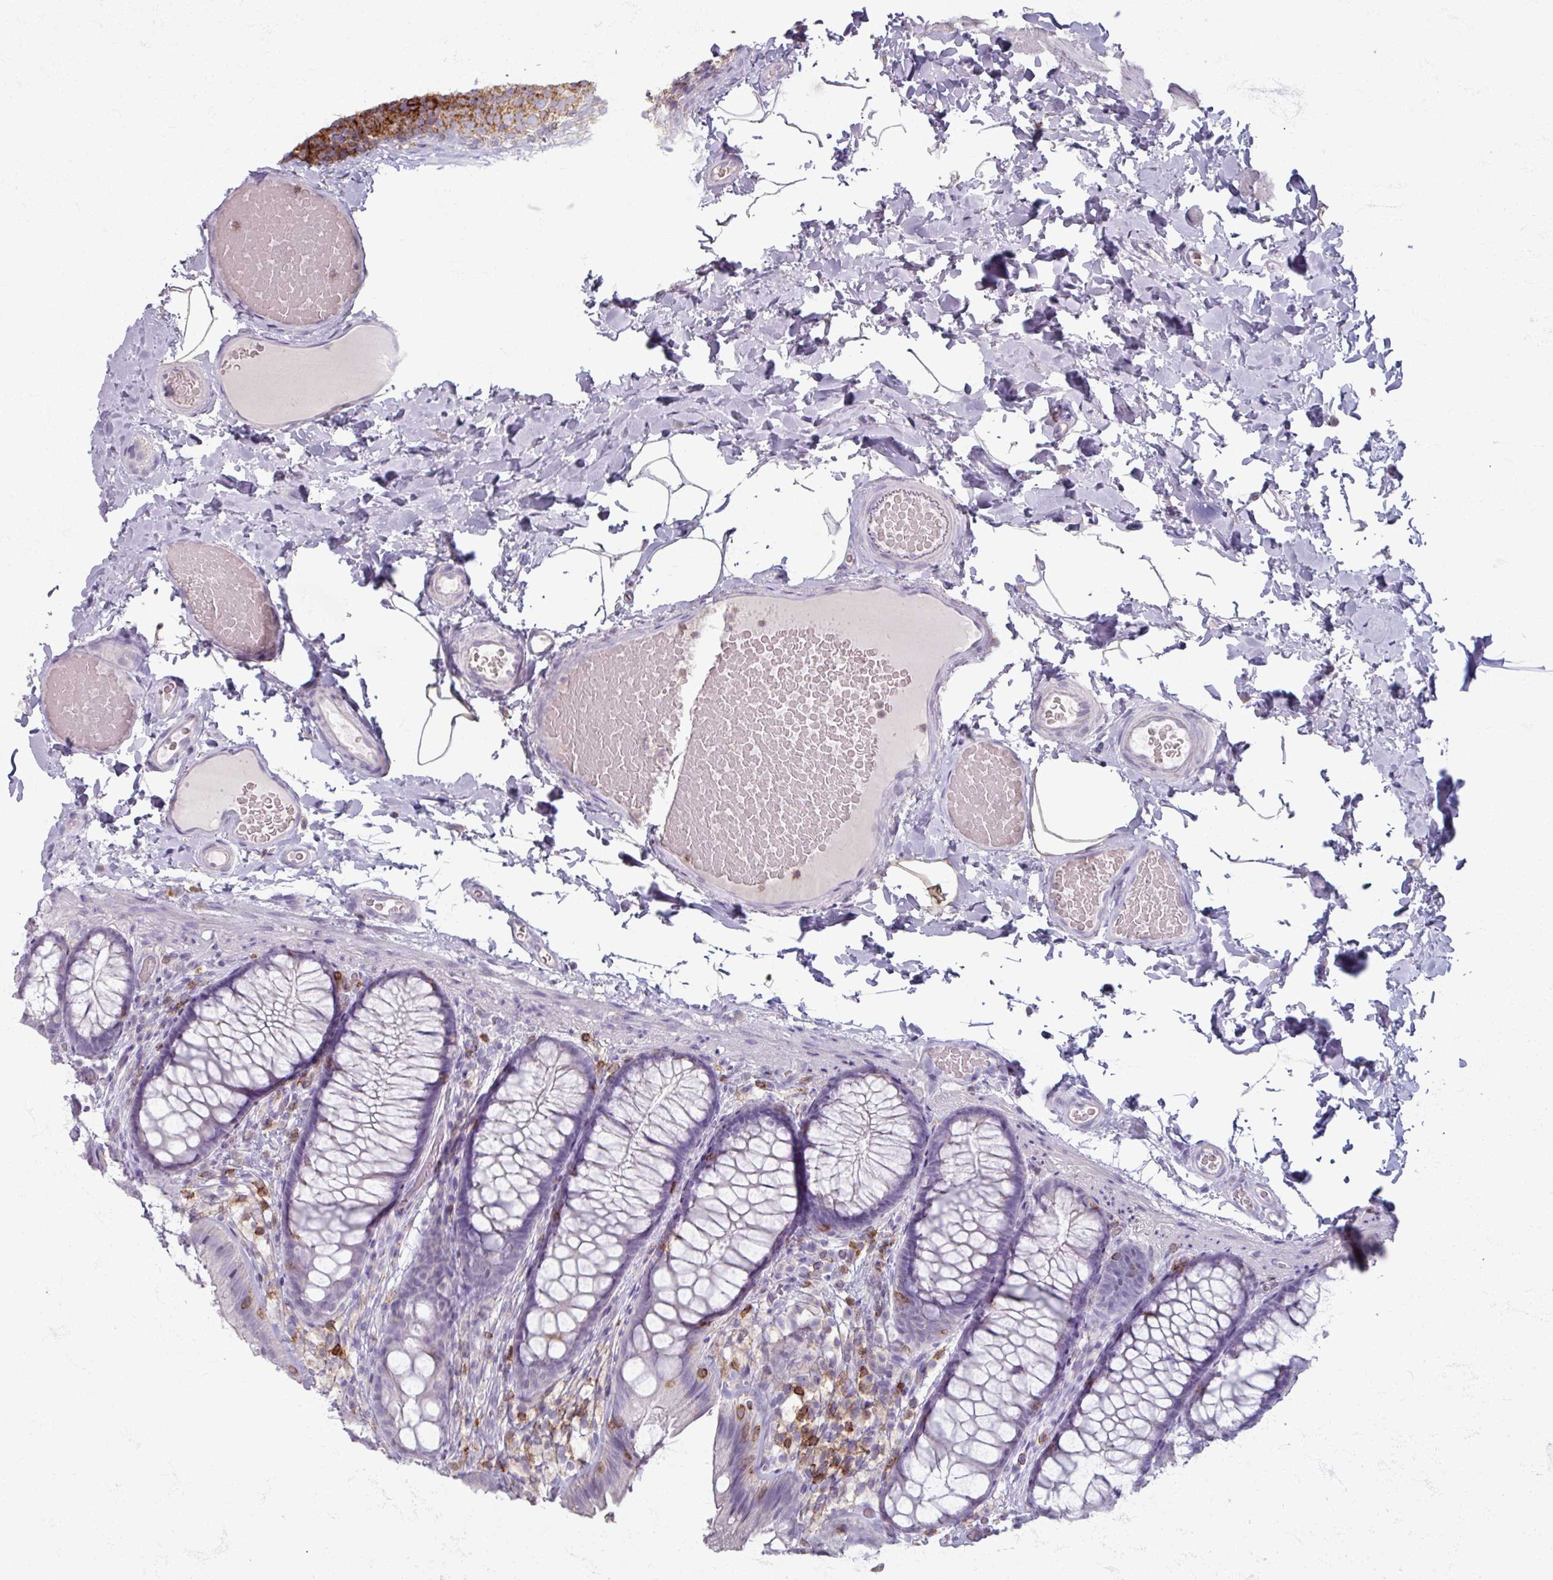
{"staining": {"intensity": "negative", "quantity": "none", "location": "none"}, "tissue": "colon", "cell_type": "Endothelial cells", "image_type": "normal", "snomed": [{"axis": "morphology", "description": "Normal tissue, NOS"}, {"axis": "topography", "description": "Colon"}], "caption": "High power microscopy photomicrograph of an immunohistochemistry histopathology image of benign colon, revealing no significant staining in endothelial cells. The staining was performed using DAB (3,3'-diaminobenzidine) to visualize the protein expression in brown, while the nuclei were stained in blue with hematoxylin (Magnification: 20x).", "gene": "PTPRC", "patient": {"sex": "male", "age": 46}}